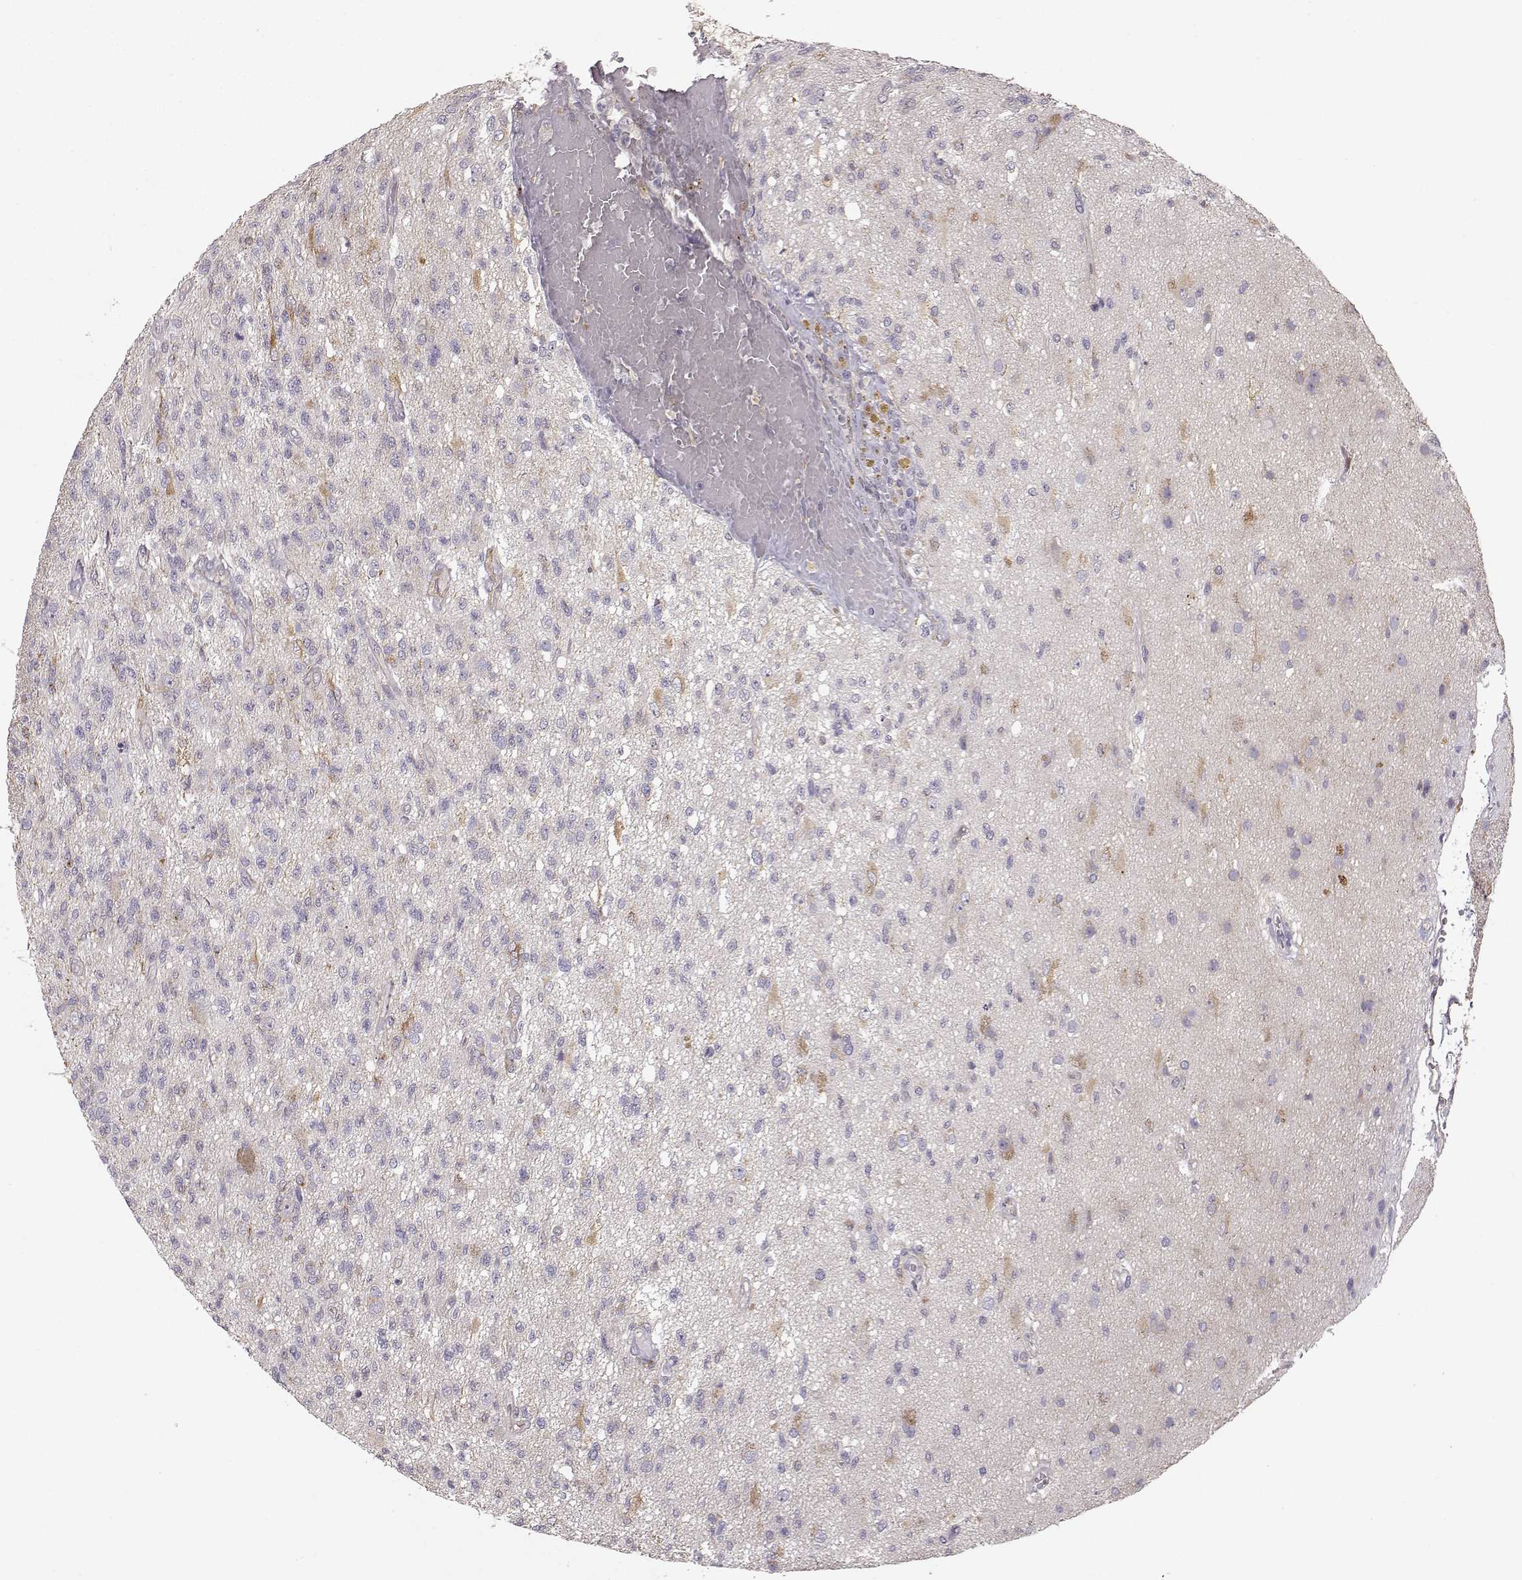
{"staining": {"intensity": "negative", "quantity": "none", "location": "none"}, "tissue": "glioma", "cell_type": "Tumor cells", "image_type": "cancer", "snomed": [{"axis": "morphology", "description": "Glioma, malignant, High grade"}, {"axis": "topography", "description": "Brain"}], "caption": "Human glioma stained for a protein using immunohistochemistry (IHC) shows no staining in tumor cells.", "gene": "GHR", "patient": {"sex": "male", "age": 56}}